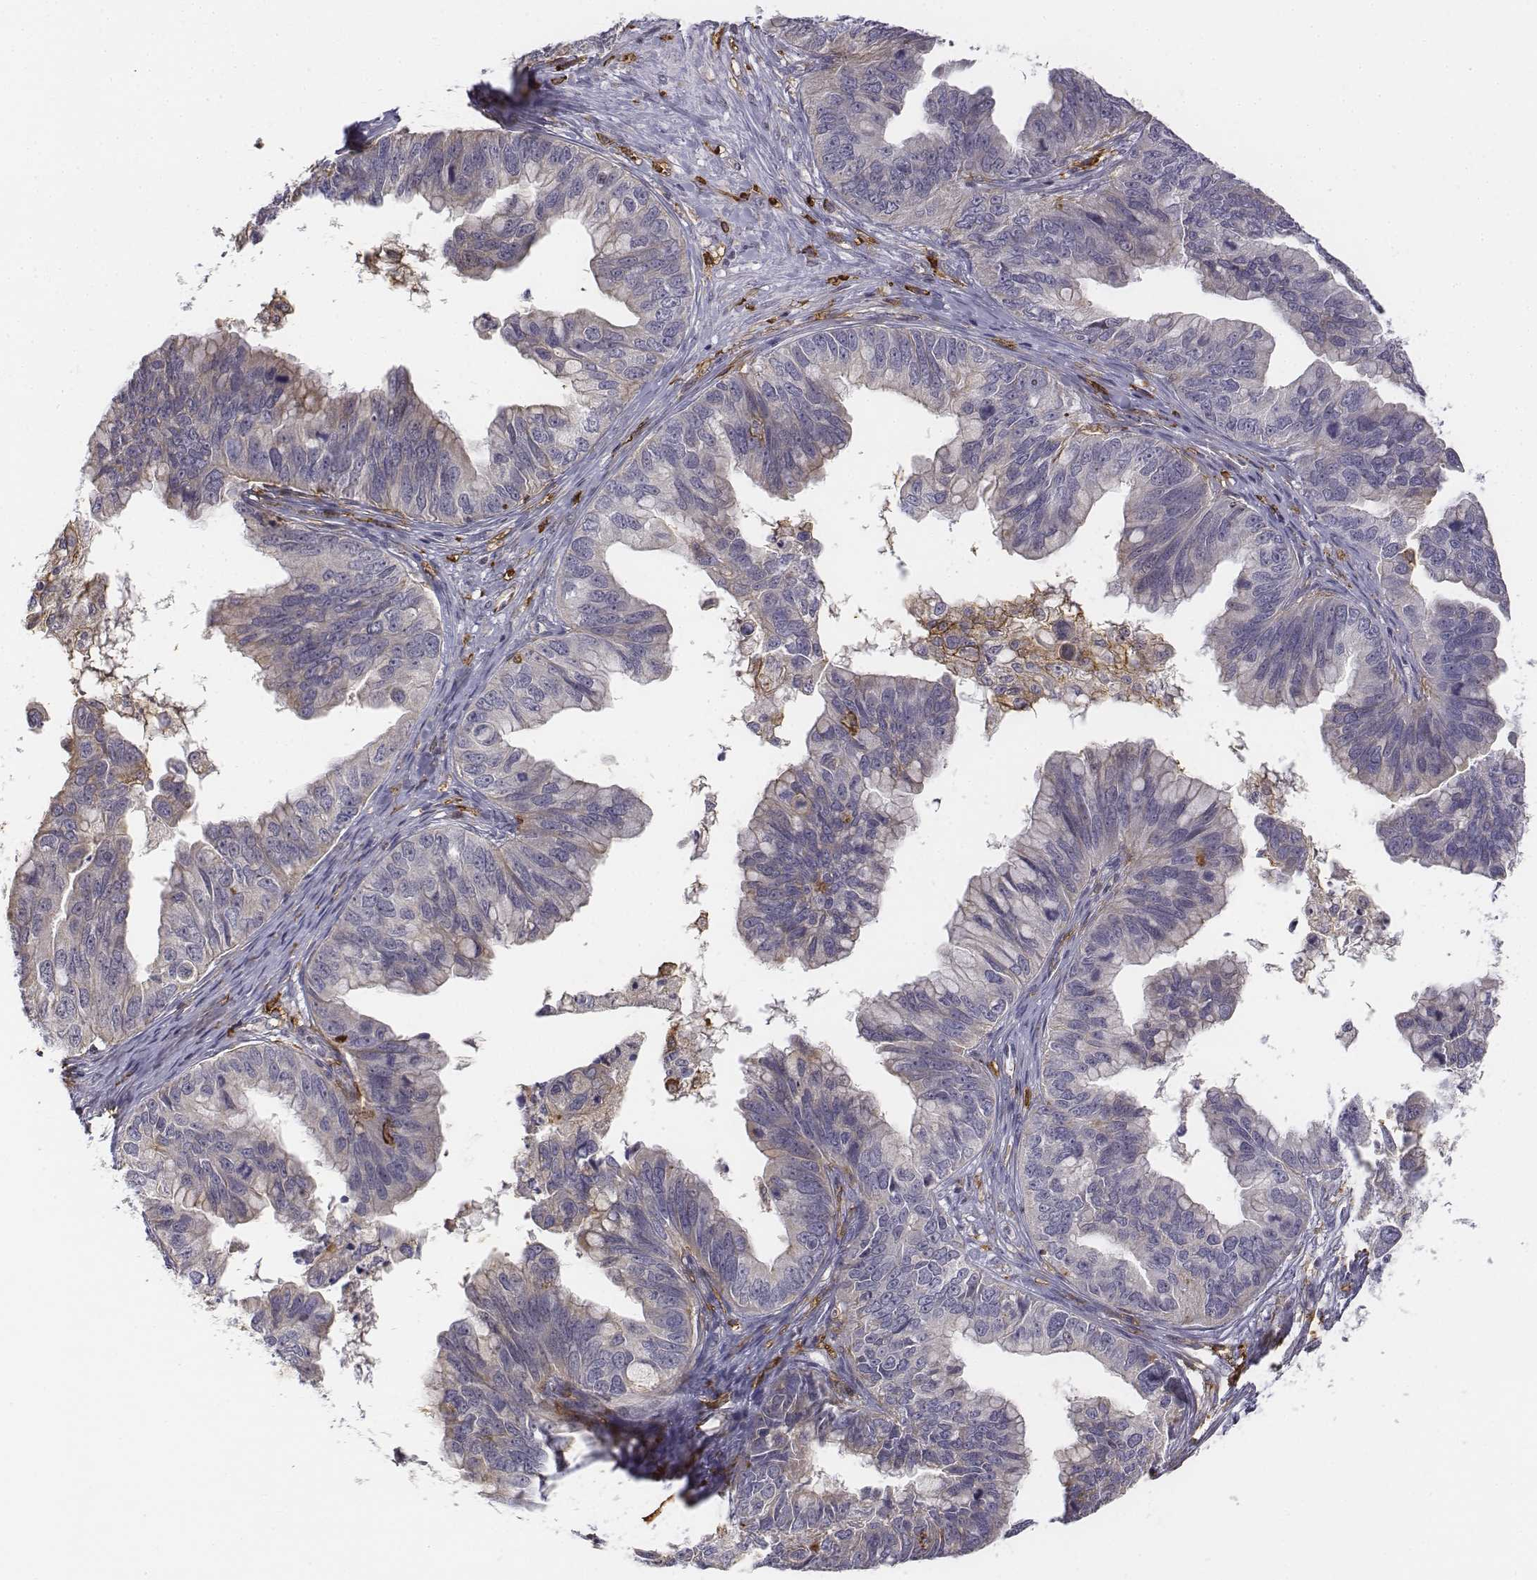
{"staining": {"intensity": "negative", "quantity": "none", "location": "none"}, "tissue": "ovarian cancer", "cell_type": "Tumor cells", "image_type": "cancer", "snomed": [{"axis": "morphology", "description": "Cystadenocarcinoma, mucinous, NOS"}, {"axis": "topography", "description": "Ovary"}], "caption": "Immunohistochemistry micrograph of neoplastic tissue: human ovarian mucinous cystadenocarcinoma stained with DAB (3,3'-diaminobenzidine) demonstrates no significant protein expression in tumor cells.", "gene": "CD14", "patient": {"sex": "female", "age": 76}}